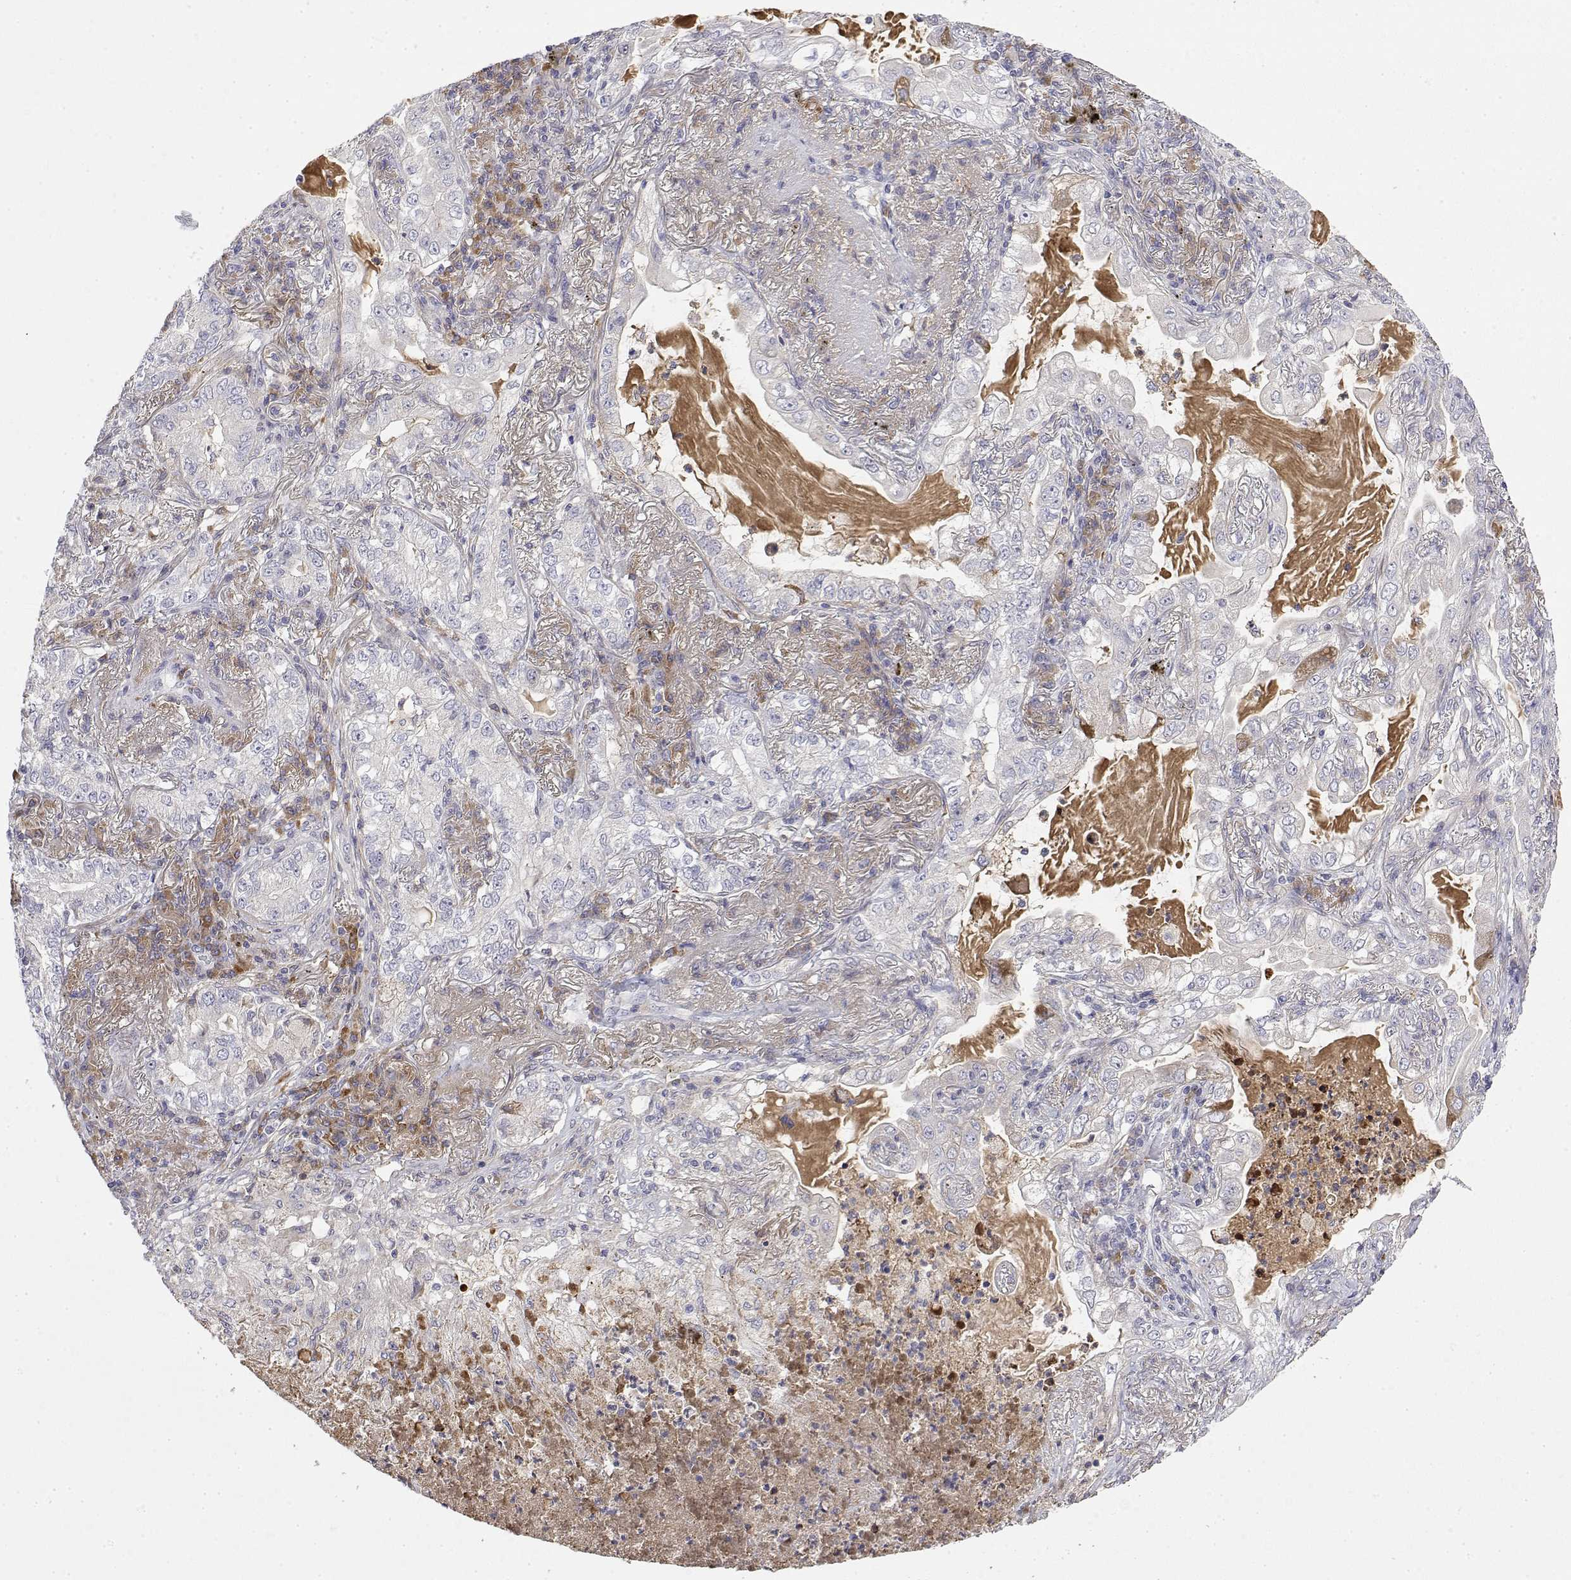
{"staining": {"intensity": "negative", "quantity": "none", "location": "none"}, "tissue": "lung cancer", "cell_type": "Tumor cells", "image_type": "cancer", "snomed": [{"axis": "morphology", "description": "Adenocarcinoma, NOS"}, {"axis": "topography", "description": "Lung"}], "caption": "Lung adenocarcinoma was stained to show a protein in brown. There is no significant staining in tumor cells. (Brightfield microscopy of DAB immunohistochemistry (IHC) at high magnification).", "gene": "IGFBP4", "patient": {"sex": "female", "age": 73}}